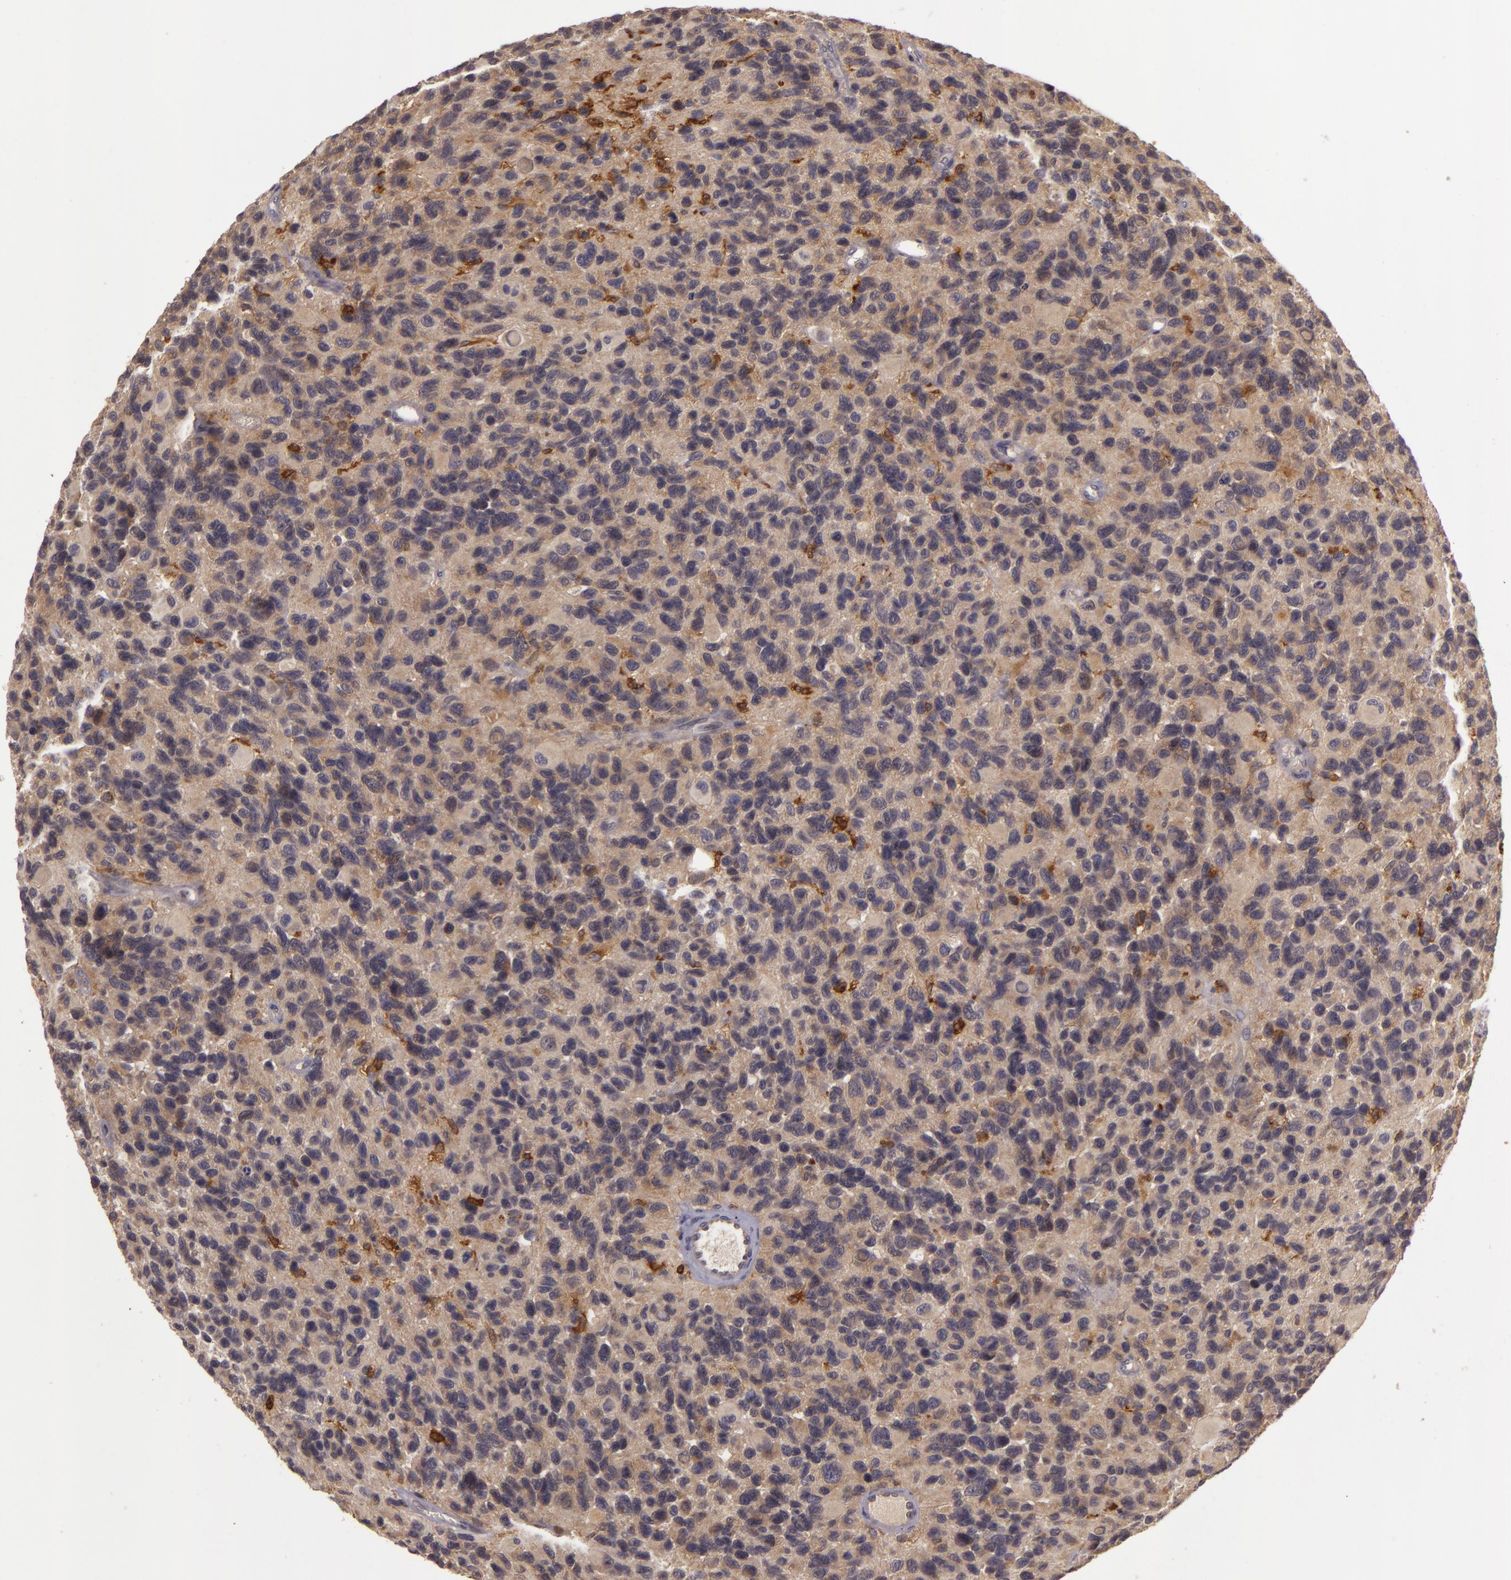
{"staining": {"intensity": "weak", "quantity": ">75%", "location": "cytoplasmic/membranous"}, "tissue": "glioma", "cell_type": "Tumor cells", "image_type": "cancer", "snomed": [{"axis": "morphology", "description": "Glioma, malignant, High grade"}, {"axis": "topography", "description": "Brain"}], "caption": "Human malignant glioma (high-grade) stained for a protein (brown) reveals weak cytoplasmic/membranous positive expression in about >75% of tumor cells.", "gene": "PPP1R3F", "patient": {"sex": "male", "age": 77}}